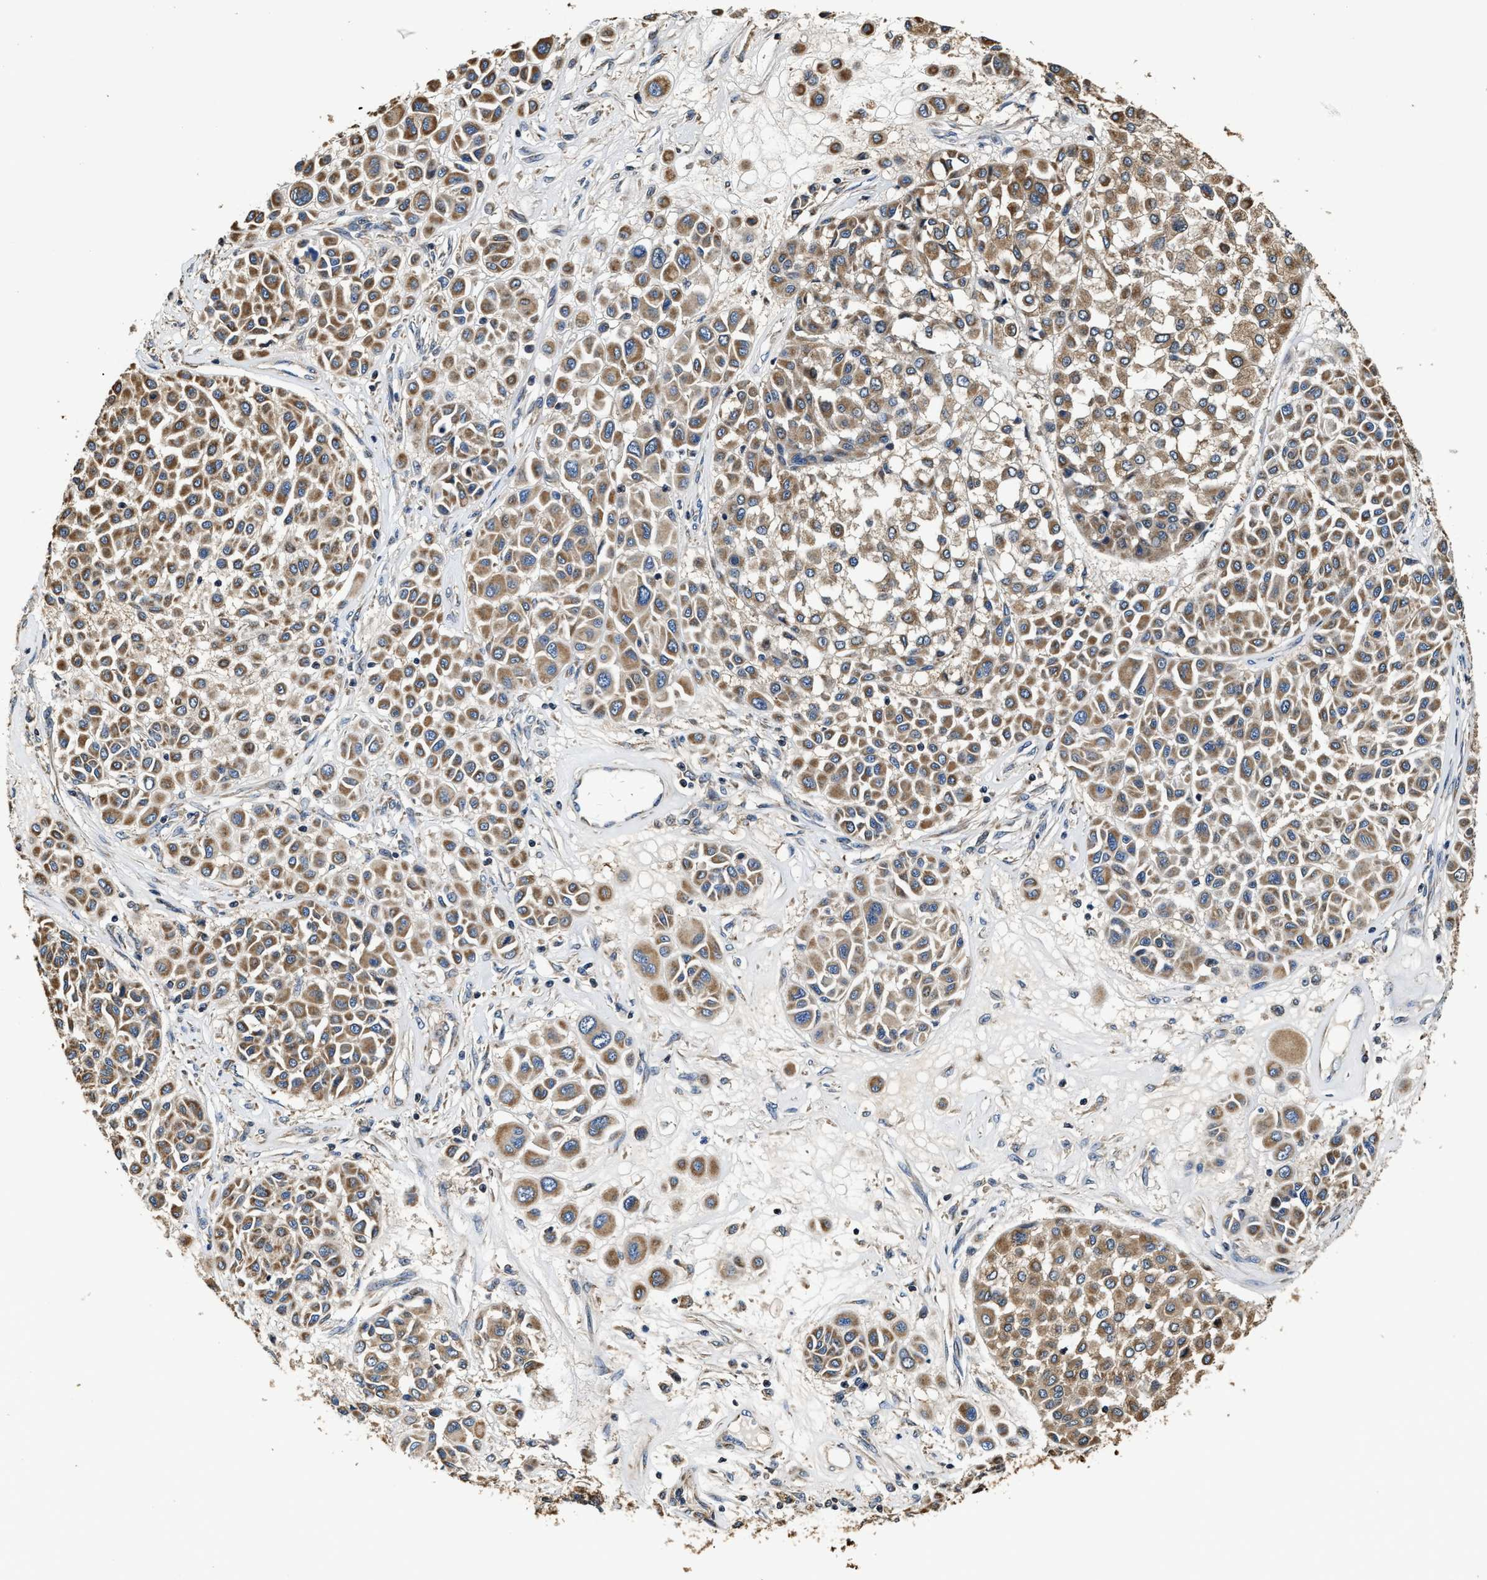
{"staining": {"intensity": "moderate", "quantity": ">75%", "location": "cytoplasmic/membranous"}, "tissue": "melanoma", "cell_type": "Tumor cells", "image_type": "cancer", "snomed": [{"axis": "morphology", "description": "Malignant melanoma, Metastatic site"}, {"axis": "topography", "description": "Soft tissue"}], "caption": "Immunohistochemistry (DAB (3,3'-diaminobenzidine)) staining of human melanoma exhibits moderate cytoplasmic/membranous protein staining in about >75% of tumor cells. Nuclei are stained in blue.", "gene": "GFRA3", "patient": {"sex": "male", "age": 41}}